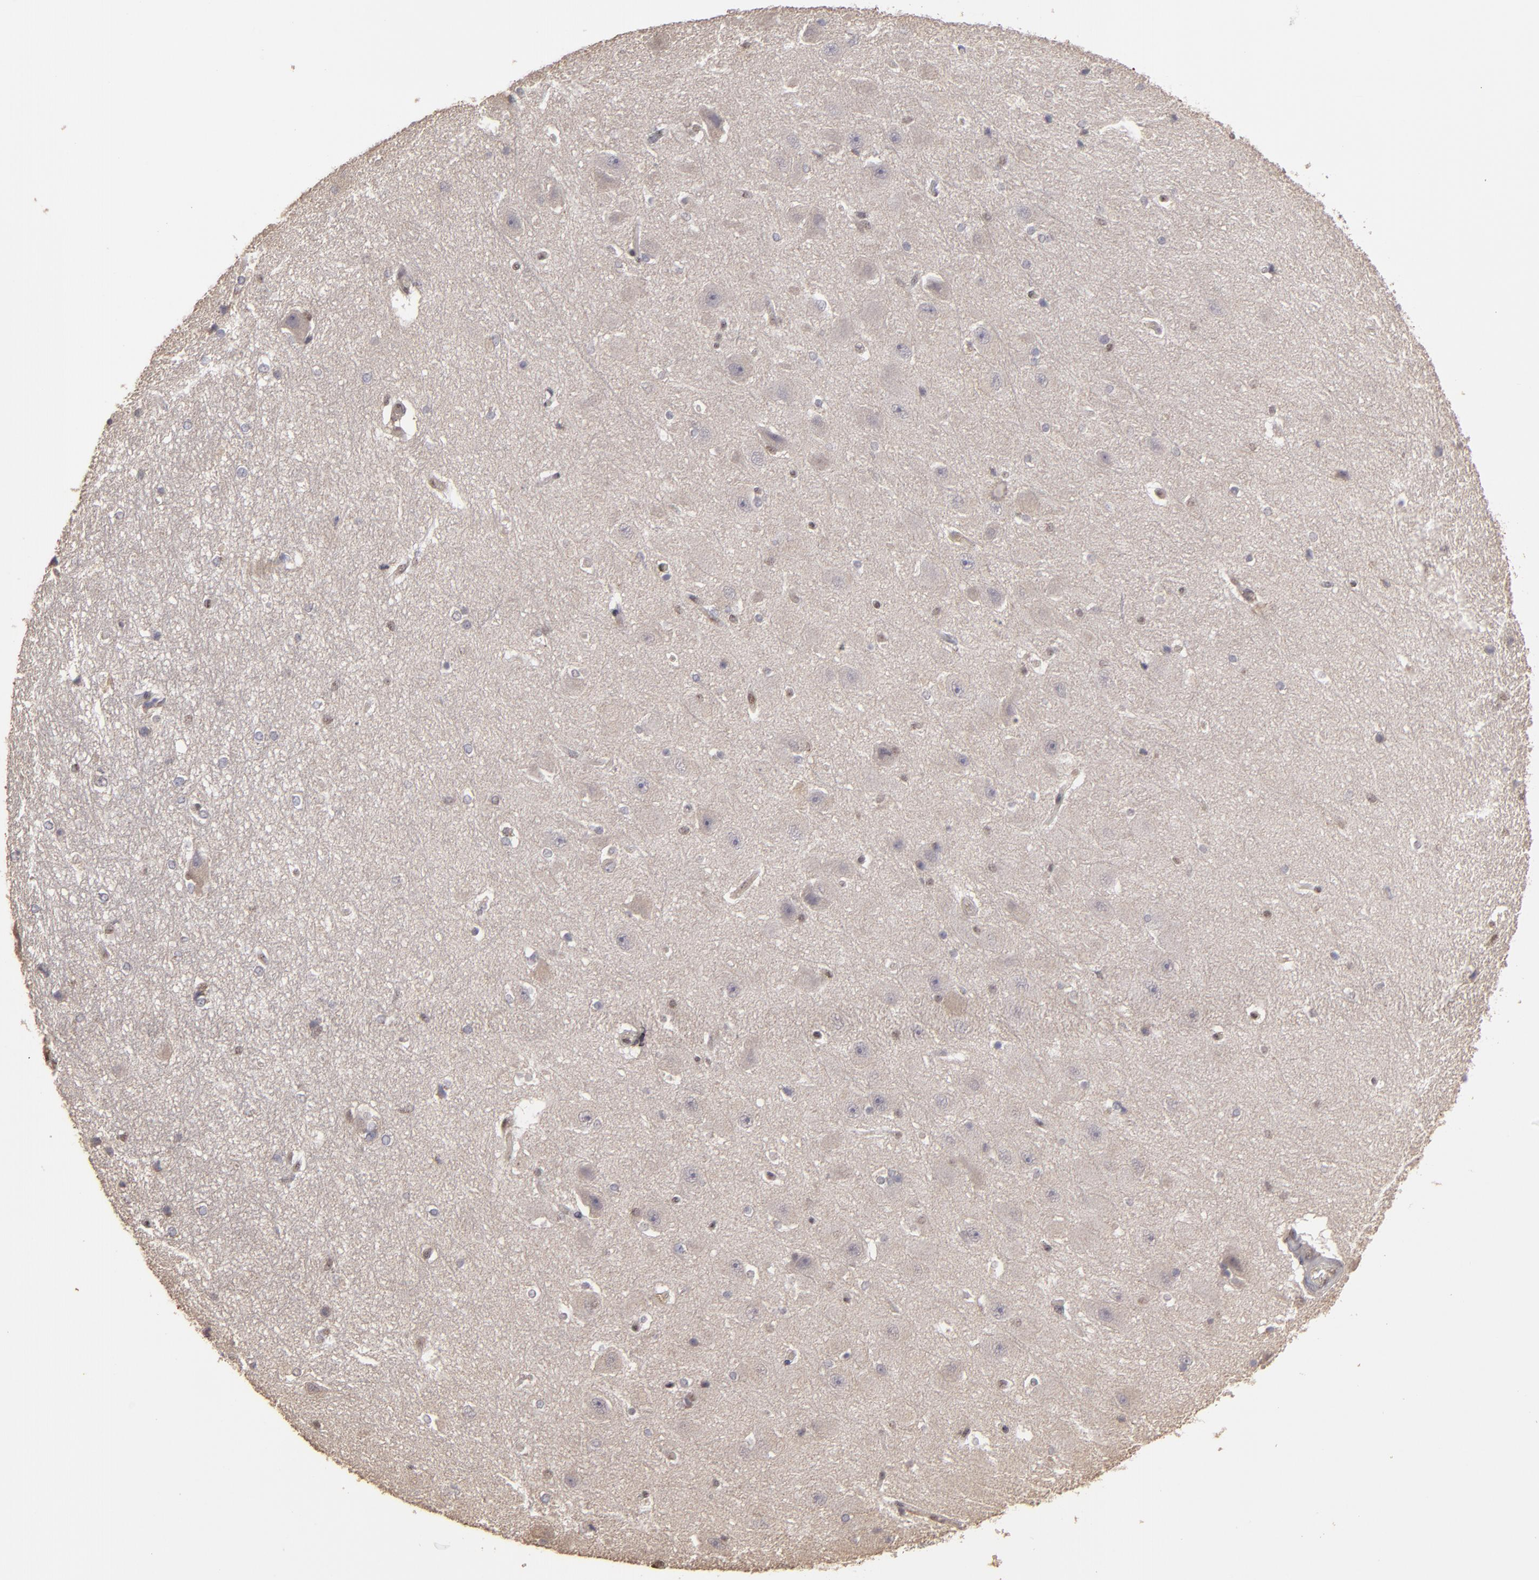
{"staining": {"intensity": "negative", "quantity": "none", "location": "none"}, "tissue": "hippocampus", "cell_type": "Glial cells", "image_type": "normal", "snomed": [{"axis": "morphology", "description": "Normal tissue, NOS"}, {"axis": "topography", "description": "Hippocampus"}], "caption": "The image exhibits no staining of glial cells in normal hippocampus.", "gene": "CD55", "patient": {"sex": "female", "age": 19}}